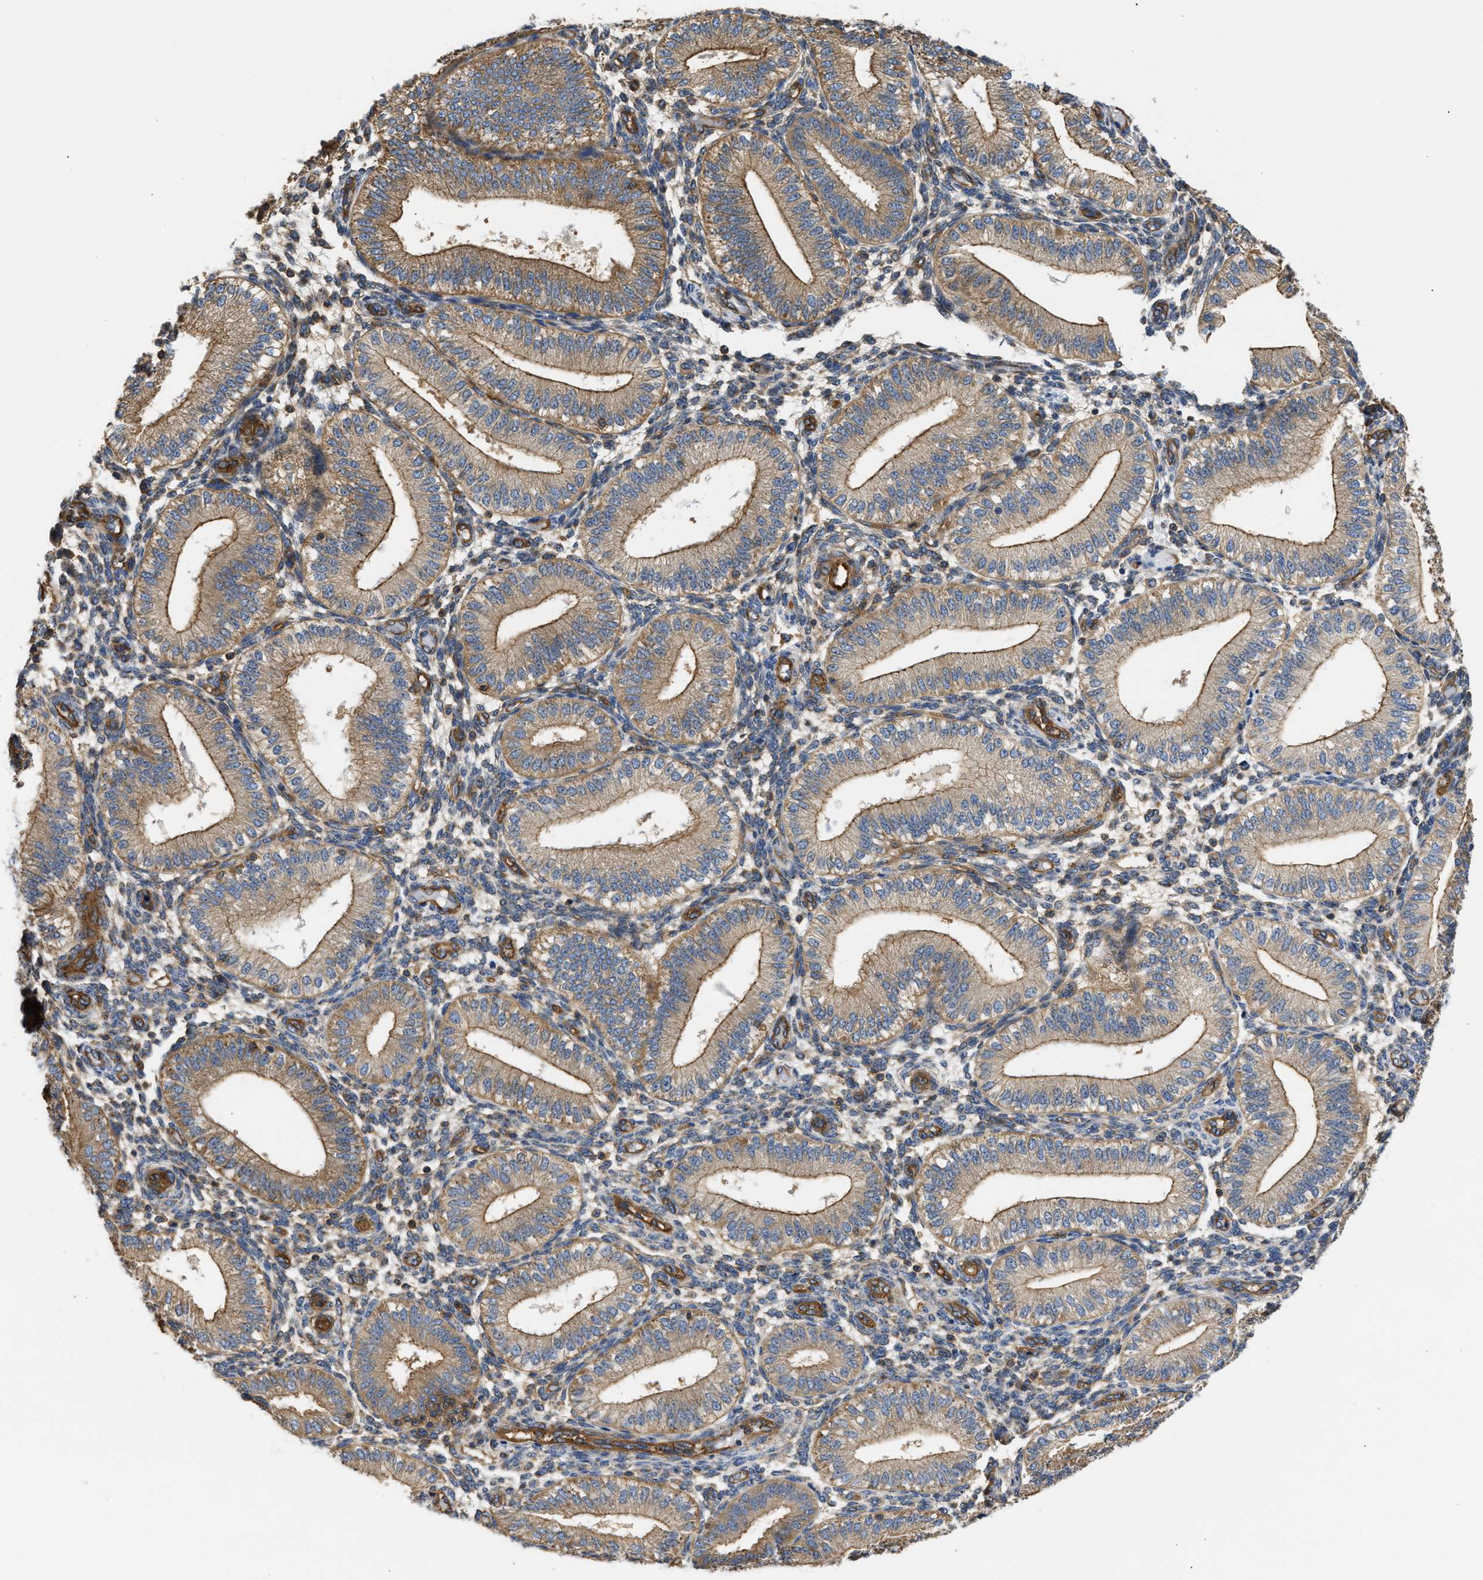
{"staining": {"intensity": "moderate", "quantity": "<25%", "location": "cytoplasmic/membranous"}, "tissue": "endometrium", "cell_type": "Cells in endometrial stroma", "image_type": "normal", "snomed": [{"axis": "morphology", "description": "Normal tissue, NOS"}, {"axis": "topography", "description": "Endometrium"}], "caption": "A micrograph of endometrium stained for a protein reveals moderate cytoplasmic/membranous brown staining in cells in endometrial stroma.", "gene": "SAMD9L", "patient": {"sex": "female", "age": 39}}